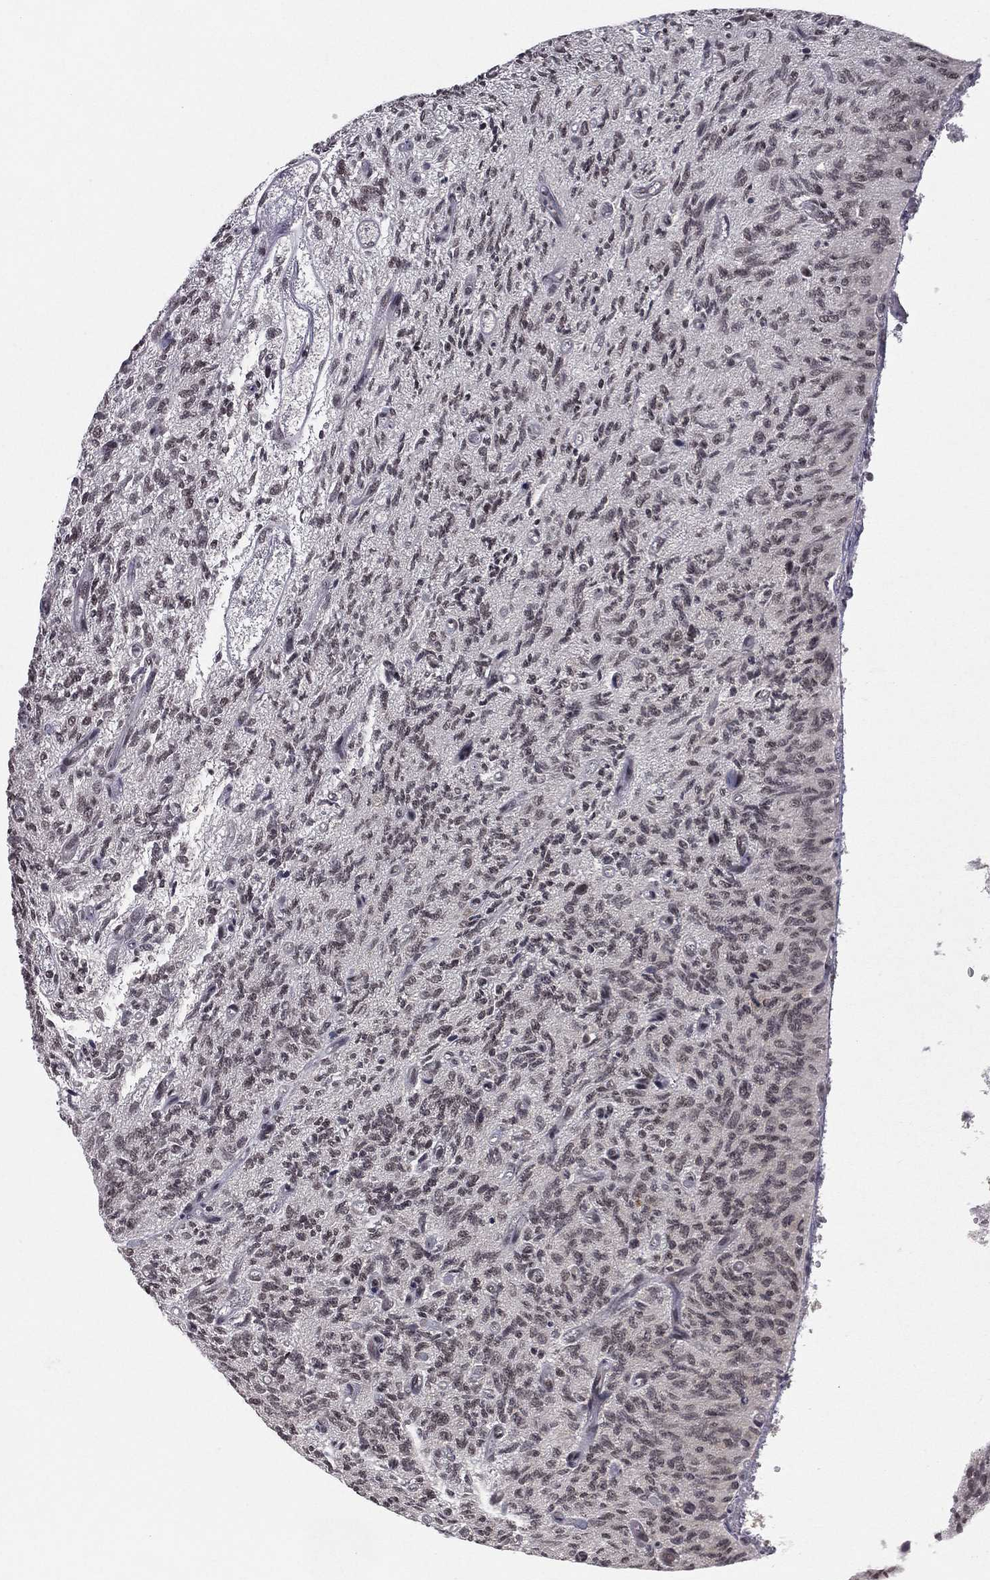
{"staining": {"intensity": "negative", "quantity": "none", "location": "none"}, "tissue": "glioma", "cell_type": "Tumor cells", "image_type": "cancer", "snomed": [{"axis": "morphology", "description": "Glioma, malignant, High grade"}, {"axis": "topography", "description": "Brain"}], "caption": "Micrograph shows no significant protein expression in tumor cells of glioma.", "gene": "NFYB", "patient": {"sex": "male", "age": 64}}